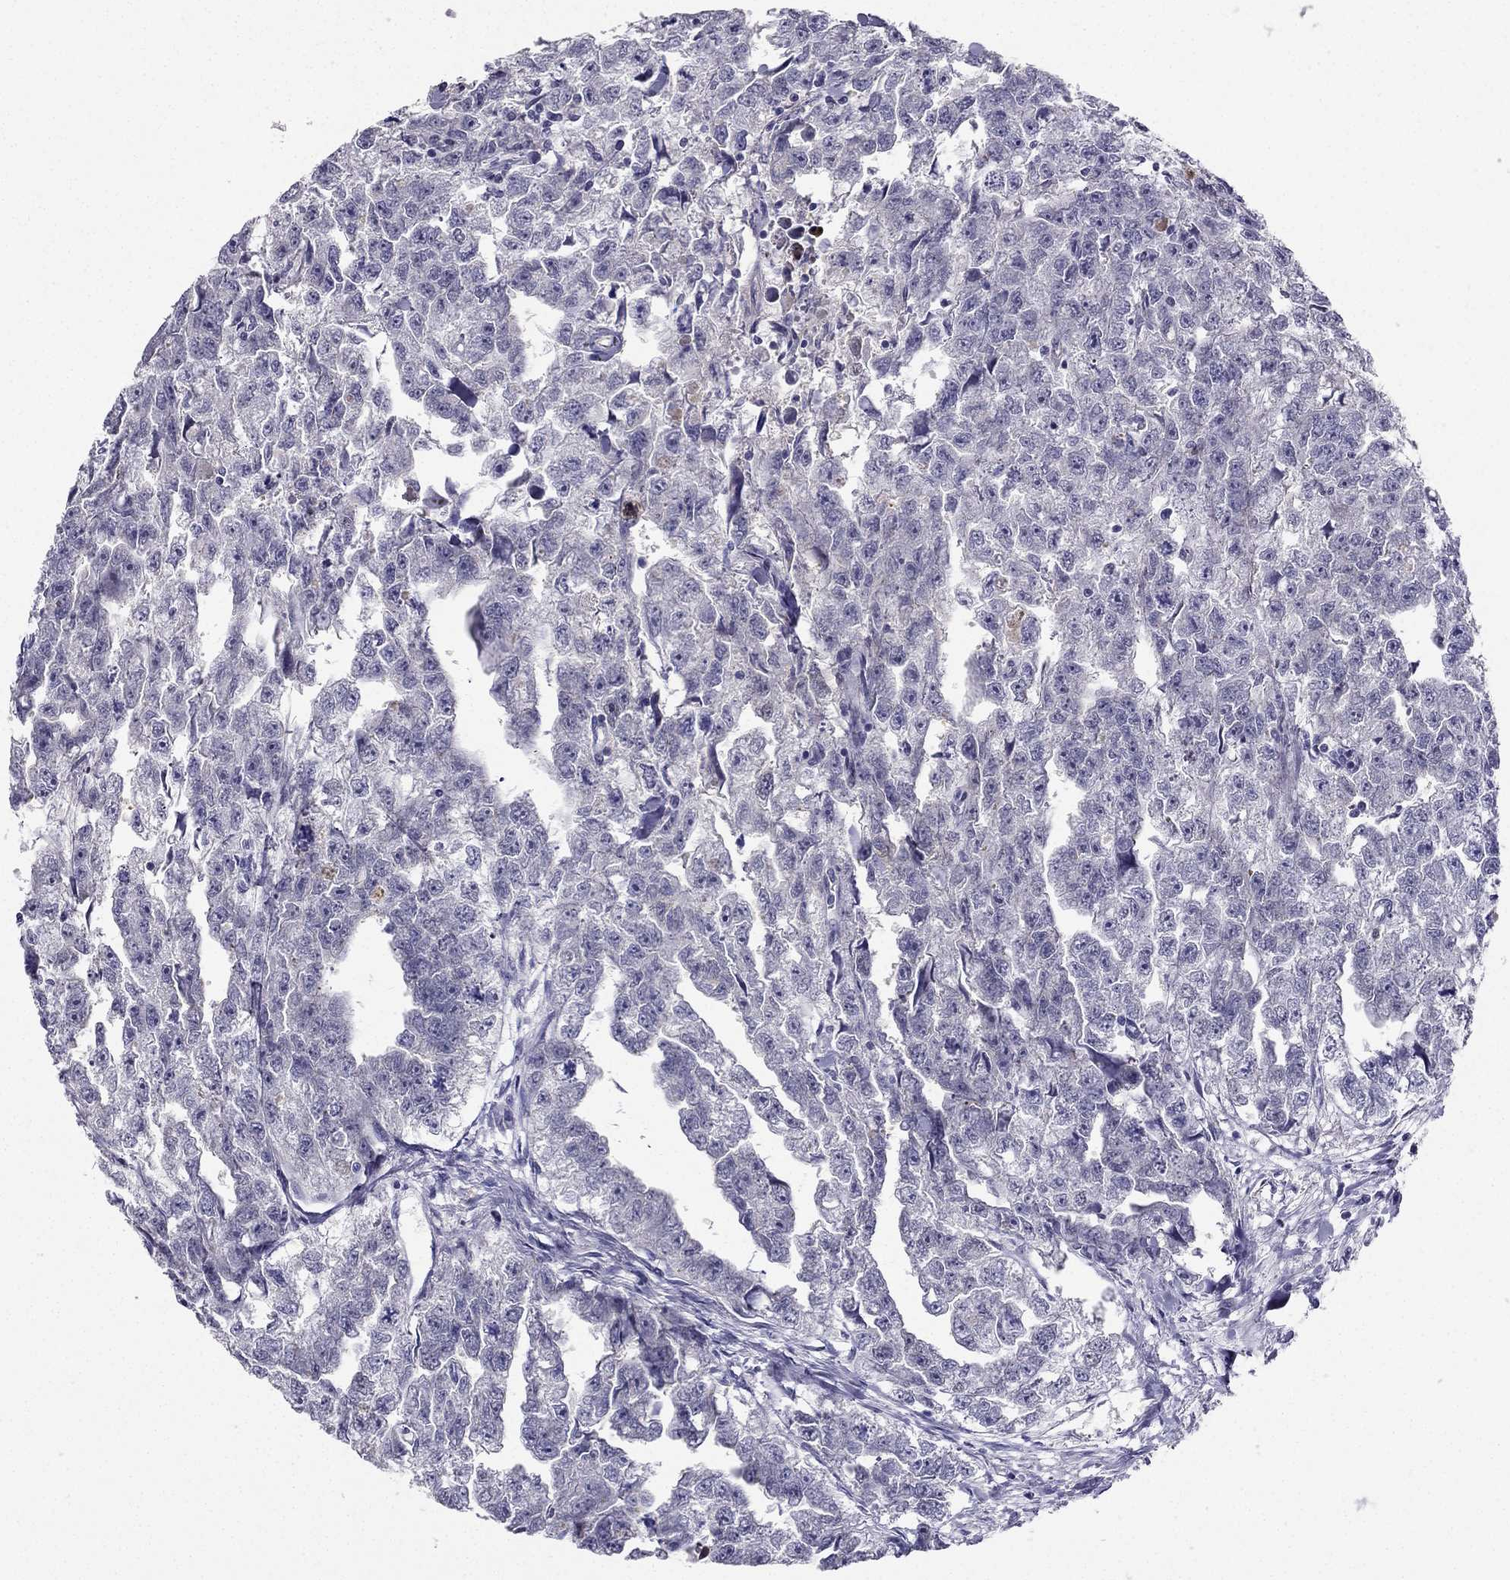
{"staining": {"intensity": "negative", "quantity": "none", "location": "none"}, "tissue": "testis cancer", "cell_type": "Tumor cells", "image_type": "cancer", "snomed": [{"axis": "morphology", "description": "Carcinoma, Embryonal, NOS"}, {"axis": "morphology", "description": "Teratoma, malignant, NOS"}, {"axis": "topography", "description": "Testis"}], "caption": "This image is of testis cancer (embryonal carcinoma) stained with immunohistochemistry to label a protein in brown with the nuclei are counter-stained blue. There is no positivity in tumor cells.", "gene": "RSPH14", "patient": {"sex": "male", "age": 44}}